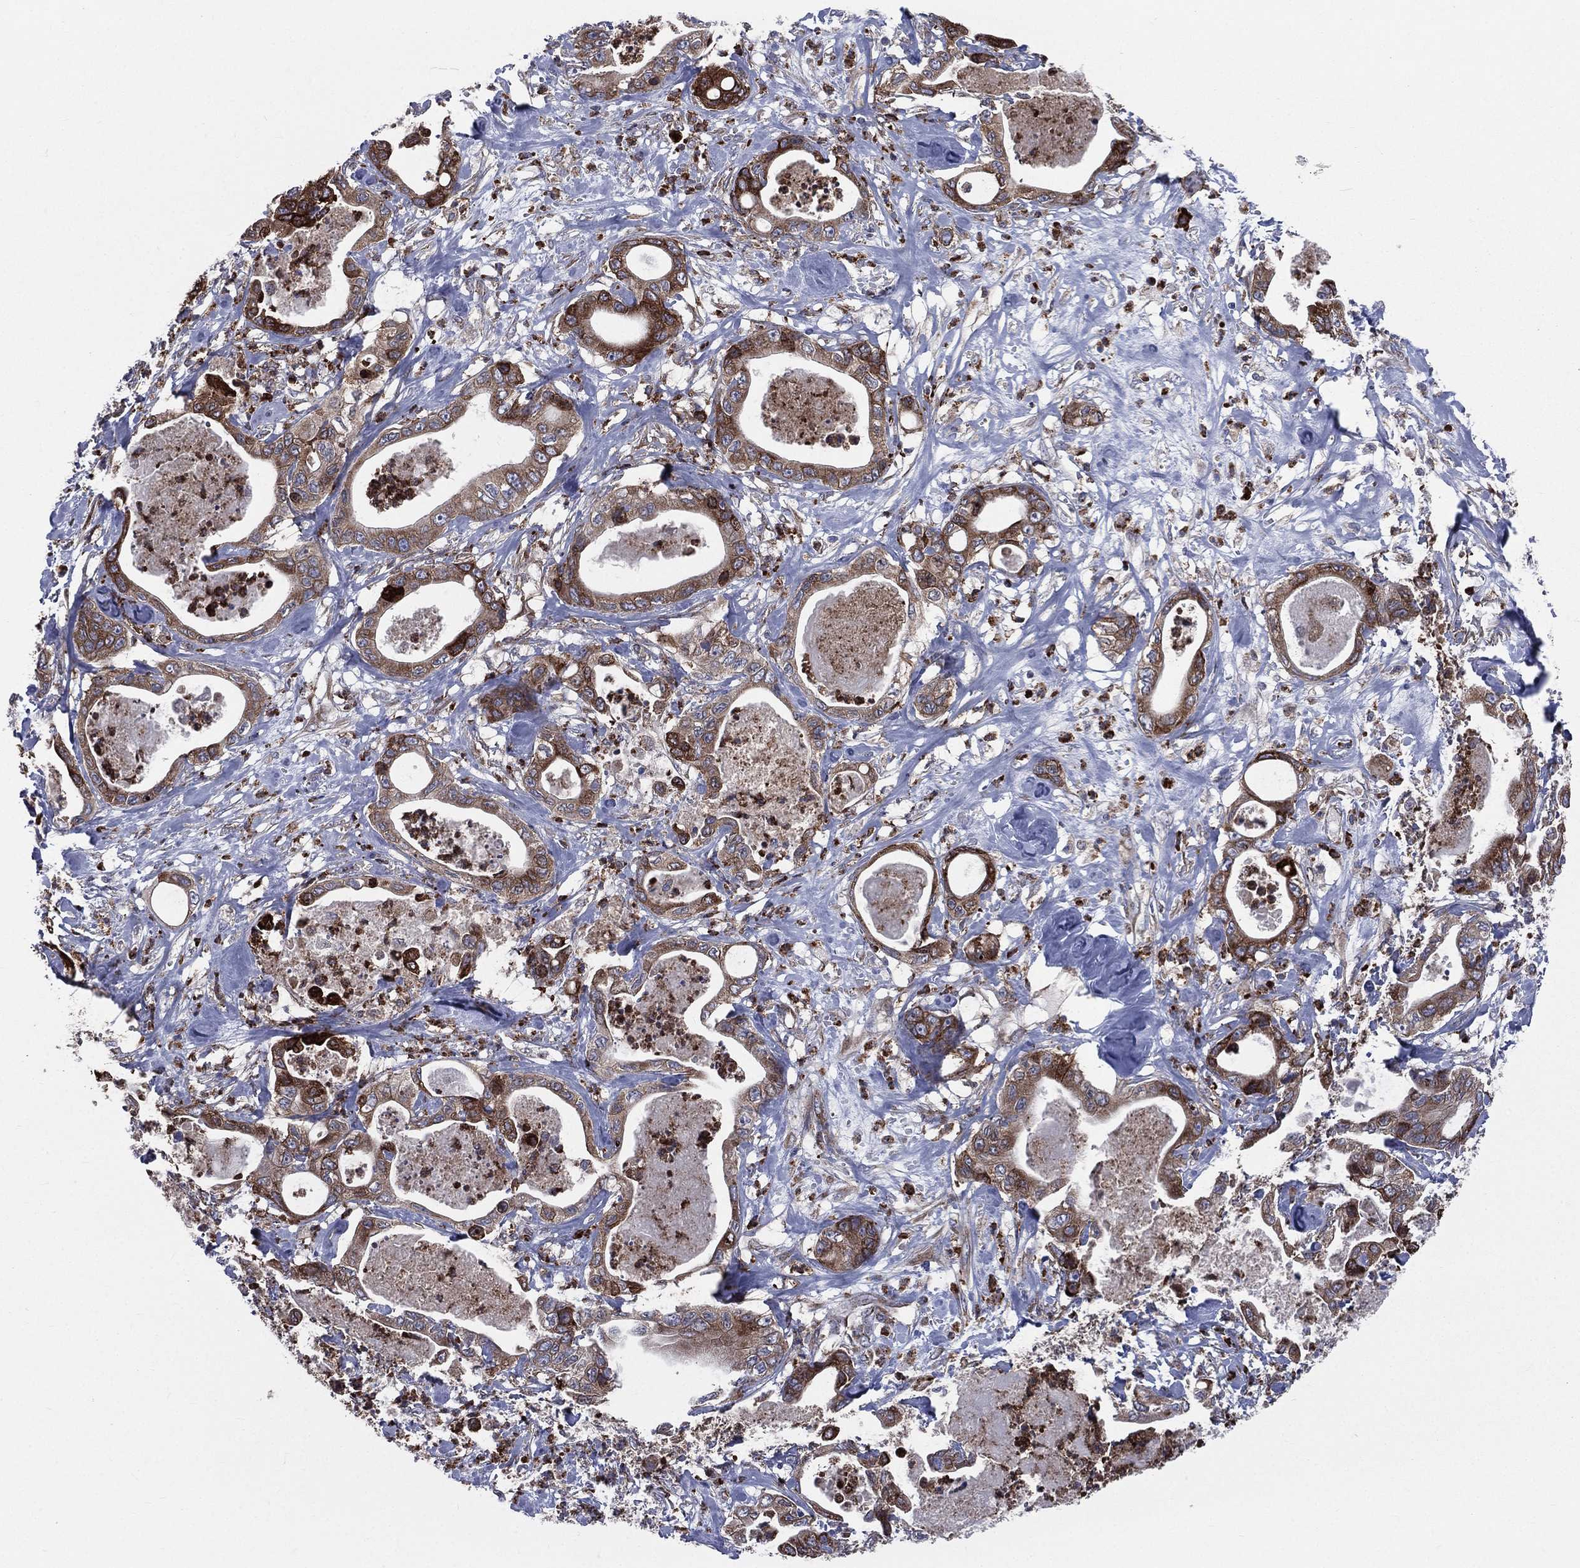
{"staining": {"intensity": "strong", "quantity": ">75%", "location": "cytoplasmic/membranous"}, "tissue": "pancreatic cancer", "cell_type": "Tumor cells", "image_type": "cancer", "snomed": [{"axis": "morphology", "description": "Adenocarcinoma, NOS"}, {"axis": "topography", "description": "Pancreas"}], "caption": "DAB immunohistochemical staining of human pancreatic cancer reveals strong cytoplasmic/membranous protein staining in approximately >75% of tumor cells. Using DAB (brown) and hematoxylin (blue) stains, captured at high magnification using brightfield microscopy.", "gene": "CCDC159", "patient": {"sex": "male", "age": 71}}